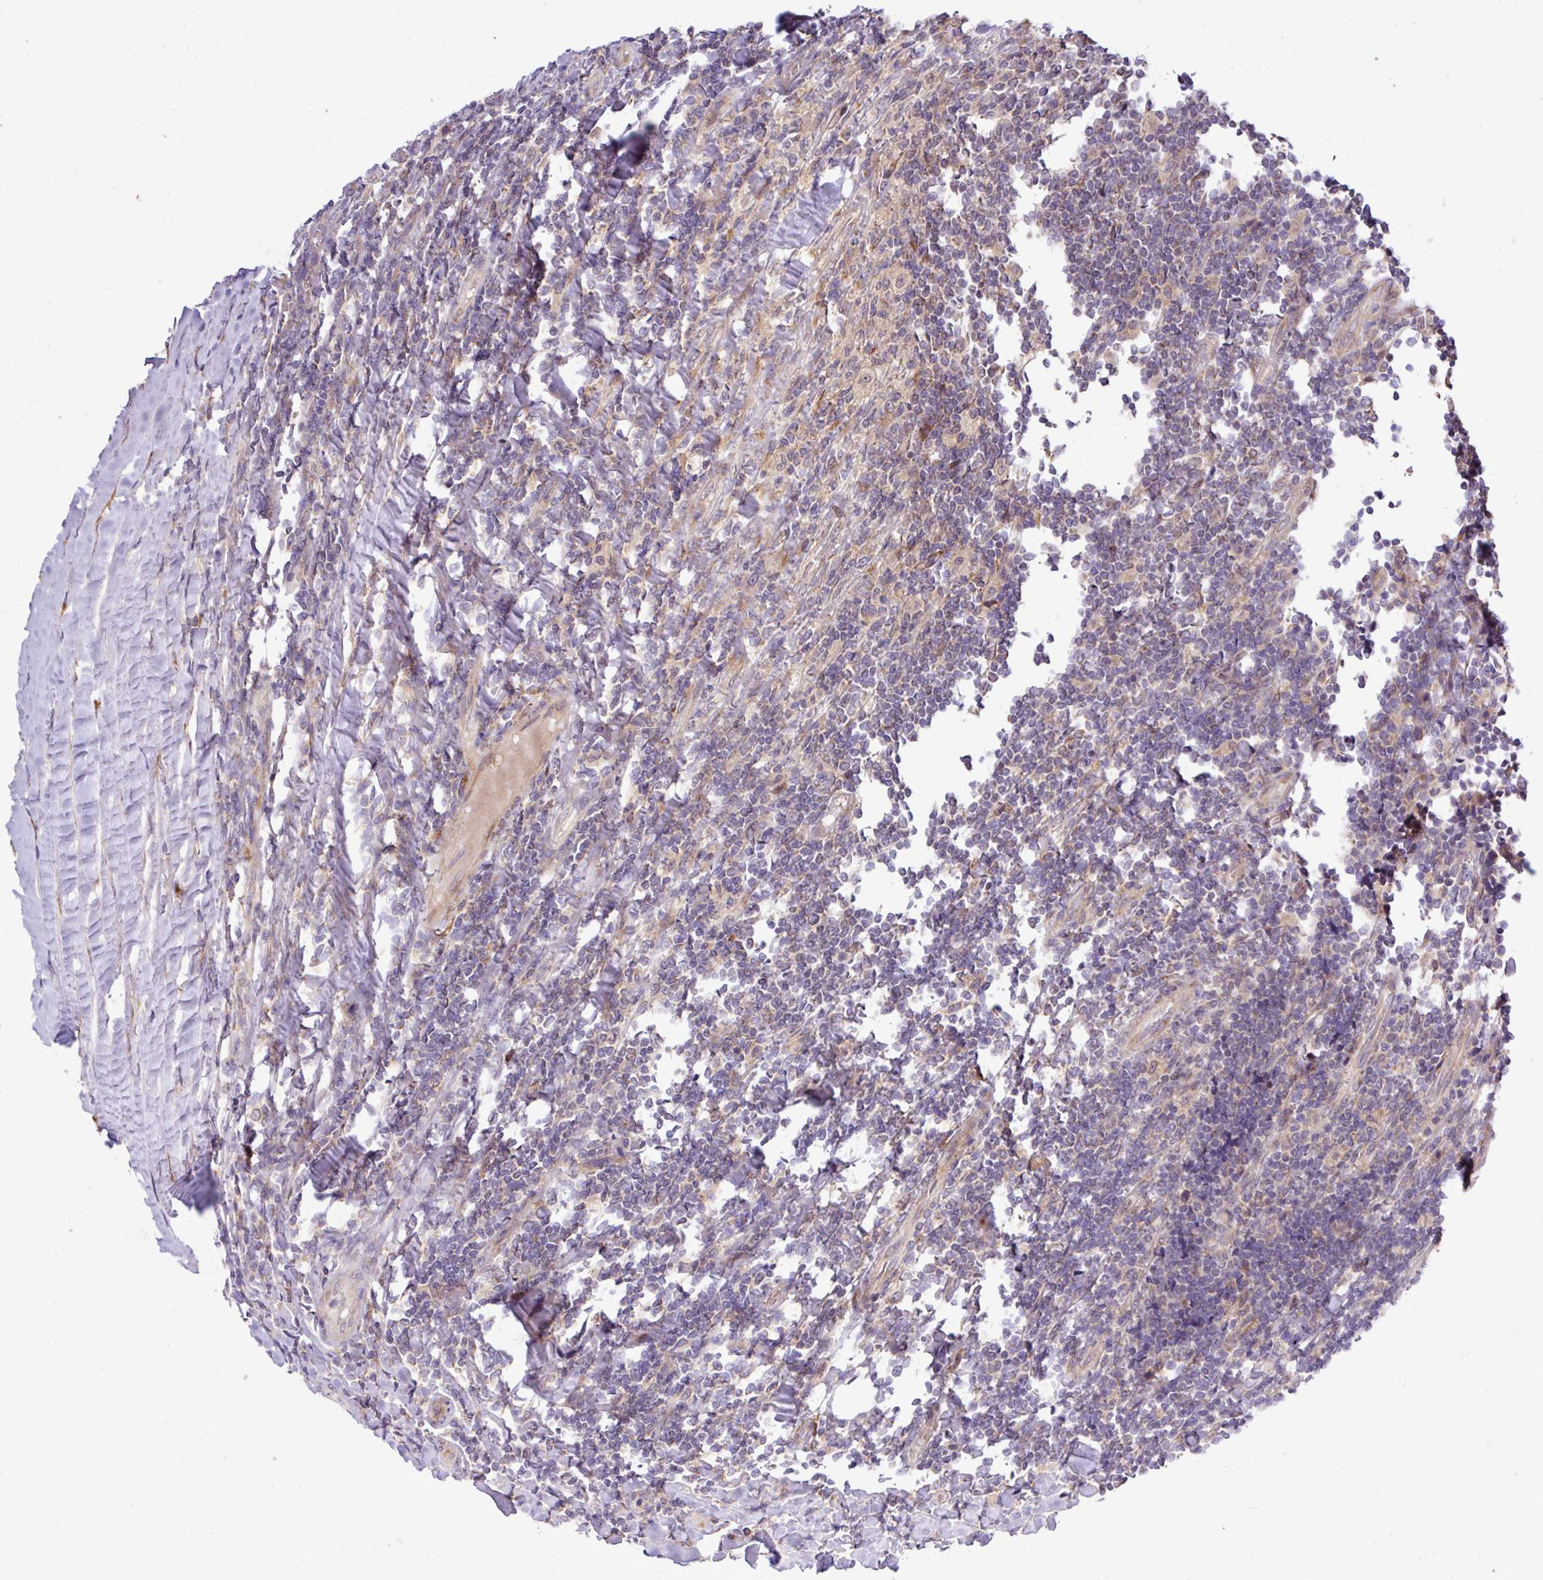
{"staining": {"intensity": "negative", "quantity": "none", "location": "none"}, "tissue": "lymphoma", "cell_type": "Tumor cells", "image_type": "cancer", "snomed": [{"axis": "morphology", "description": "Malignant lymphoma, non-Hodgkin's type, Low grade"}, {"axis": "topography", "description": "Lymph node"}], "caption": "This is an immunohistochemistry micrograph of lymphoma. There is no expression in tumor cells.", "gene": "TM2D2", "patient": {"sex": "male", "age": 52}}